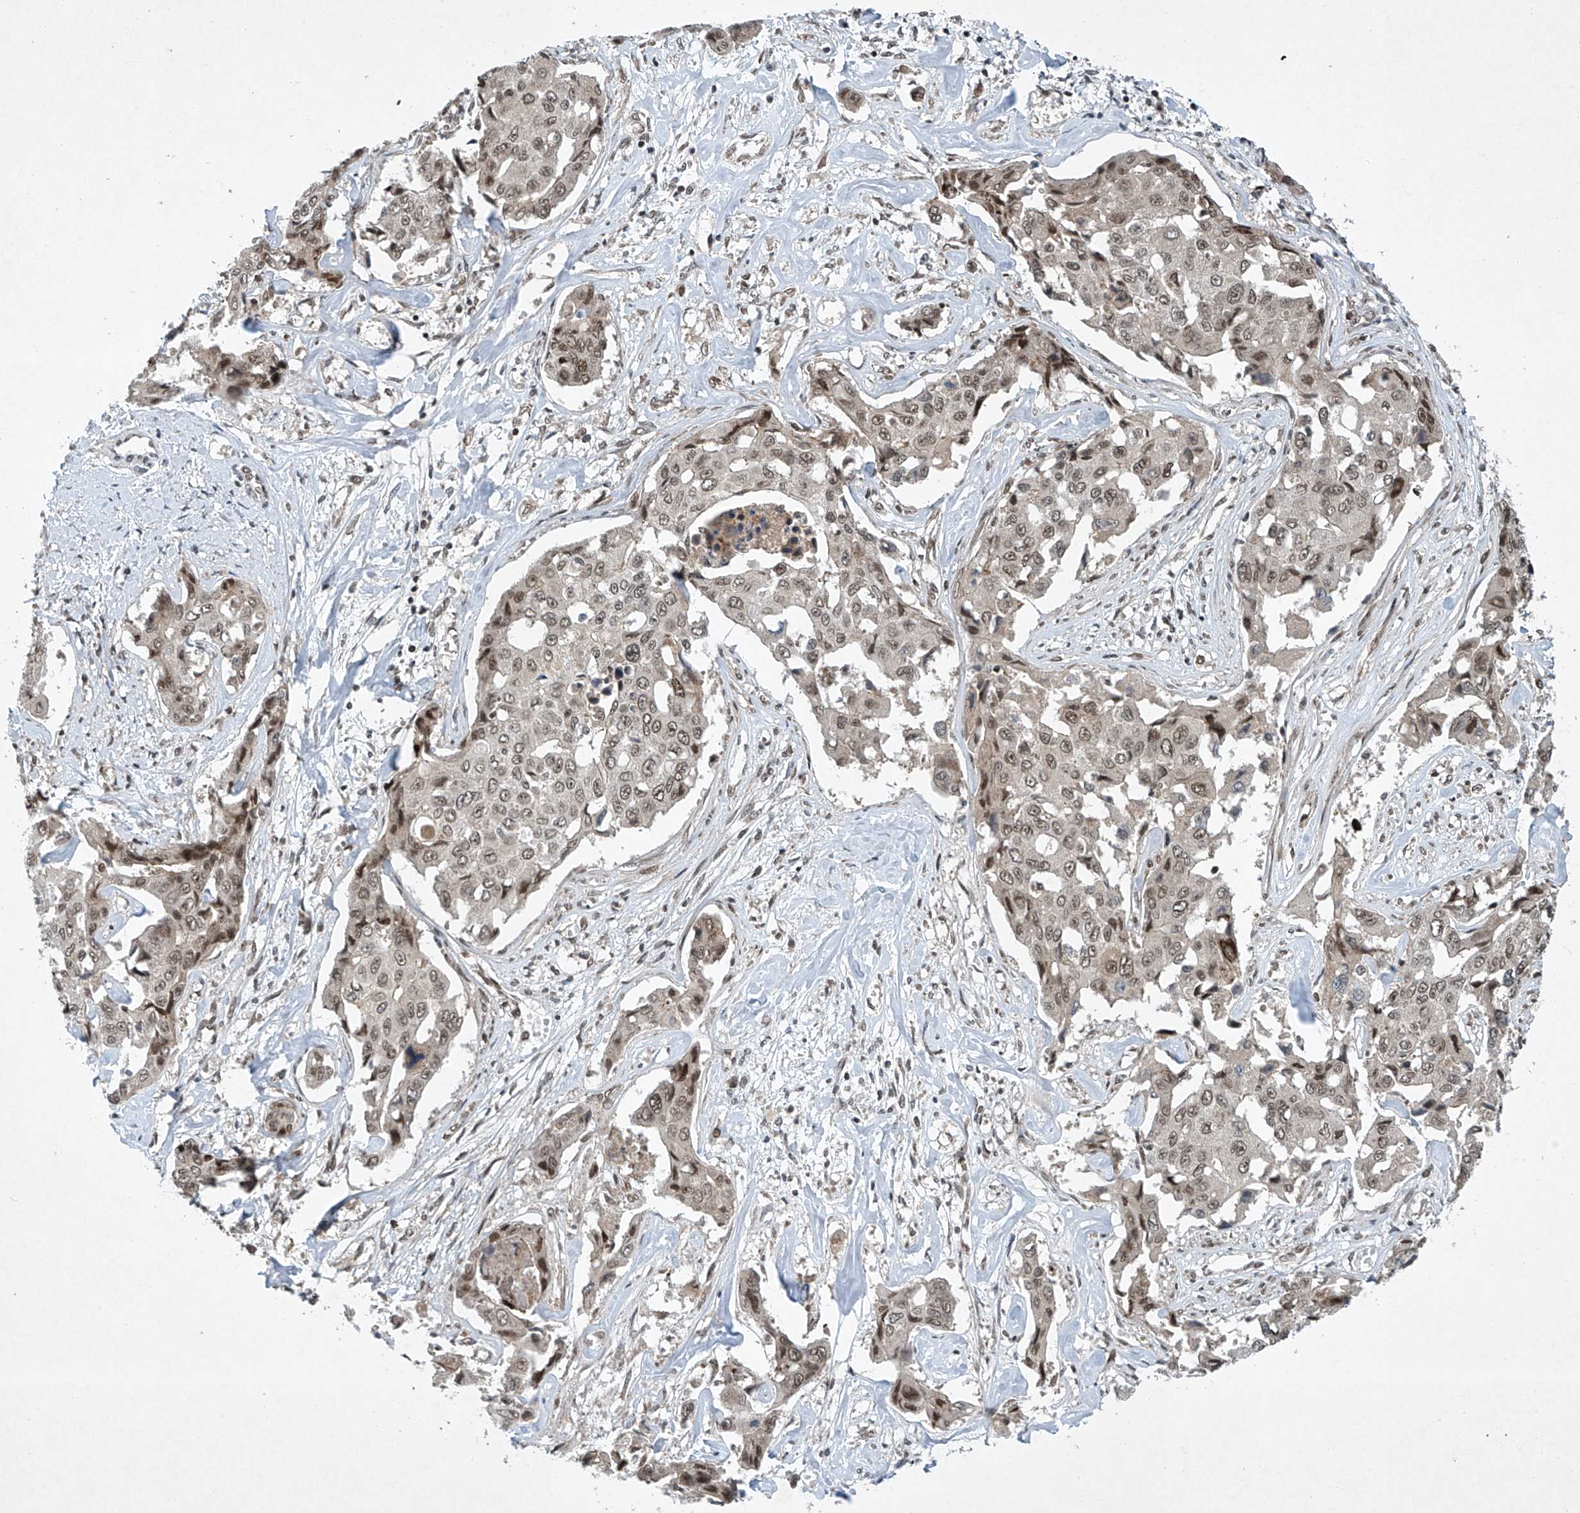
{"staining": {"intensity": "weak", "quantity": "25%-75%", "location": "nuclear"}, "tissue": "liver cancer", "cell_type": "Tumor cells", "image_type": "cancer", "snomed": [{"axis": "morphology", "description": "Cholangiocarcinoma"}, {"axis": "topography", "description": "Liver"}], "caption": "Human liver cancer (cholangiocarcinoma) stained with a brown dye shows weak nuclear positive positivity in about 25%-75% of tumor cells.", "gene": "TAF8", "patient": {"sex": "male", "age": 59}}